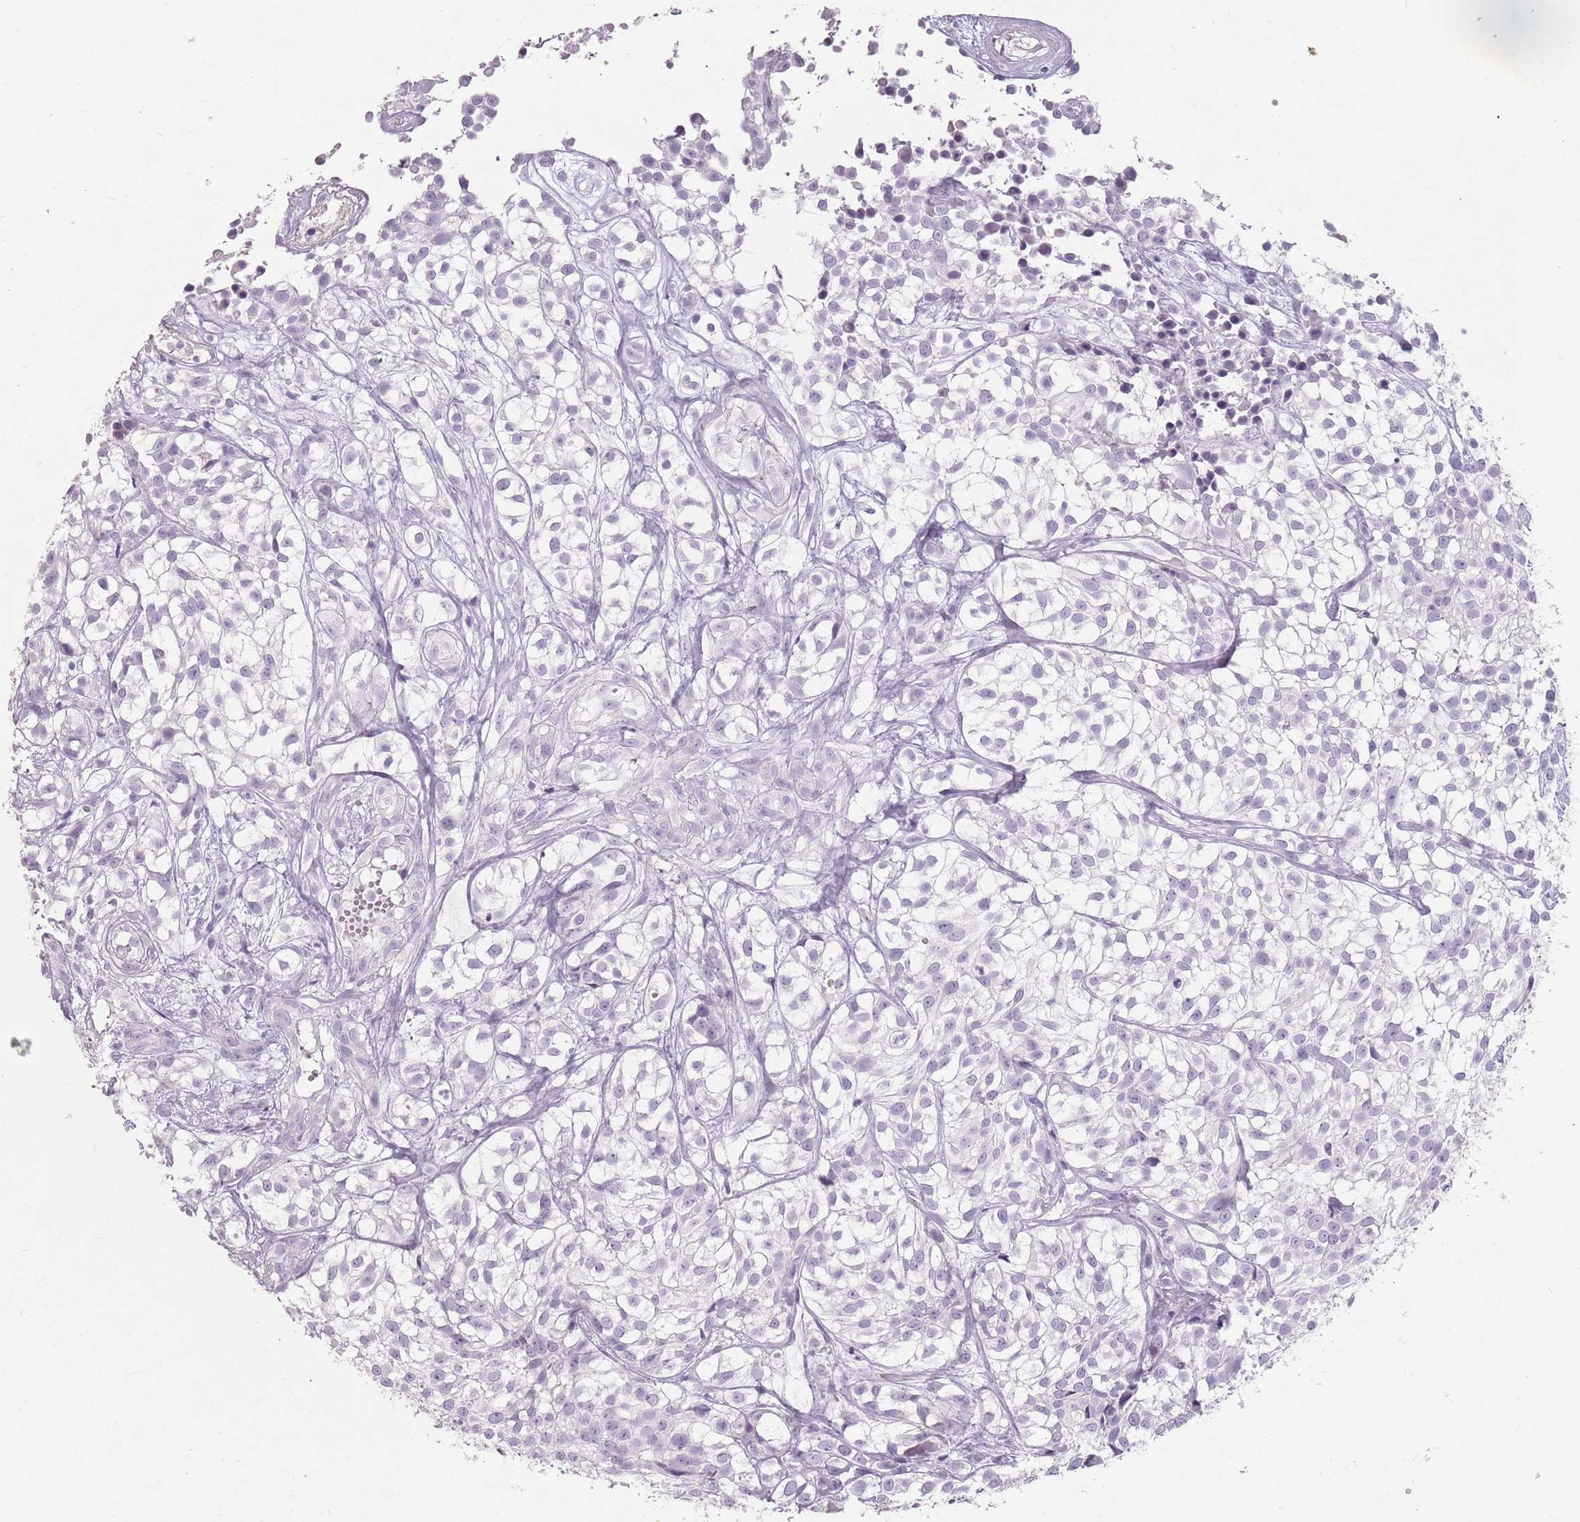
{"staining": {"intensity": "negative", "quantity": "none", "location": "none"}, "tissue": "urothelial cancer", "cell_type": "Tumor cells", "image_type": "cancer", "snomed": [{"axis": "morphology", "description": "Urothelial carcinoma, High grade"}, {"axis": "topography", "description": "Urinary bladder"}], "caption": "The IHC histopathology image has no significant positivity in tumor cells of high-grade urothelial carcinoma tissue.", "gene": "DDX4", "patient": {"sex": "male", "age": 56}}